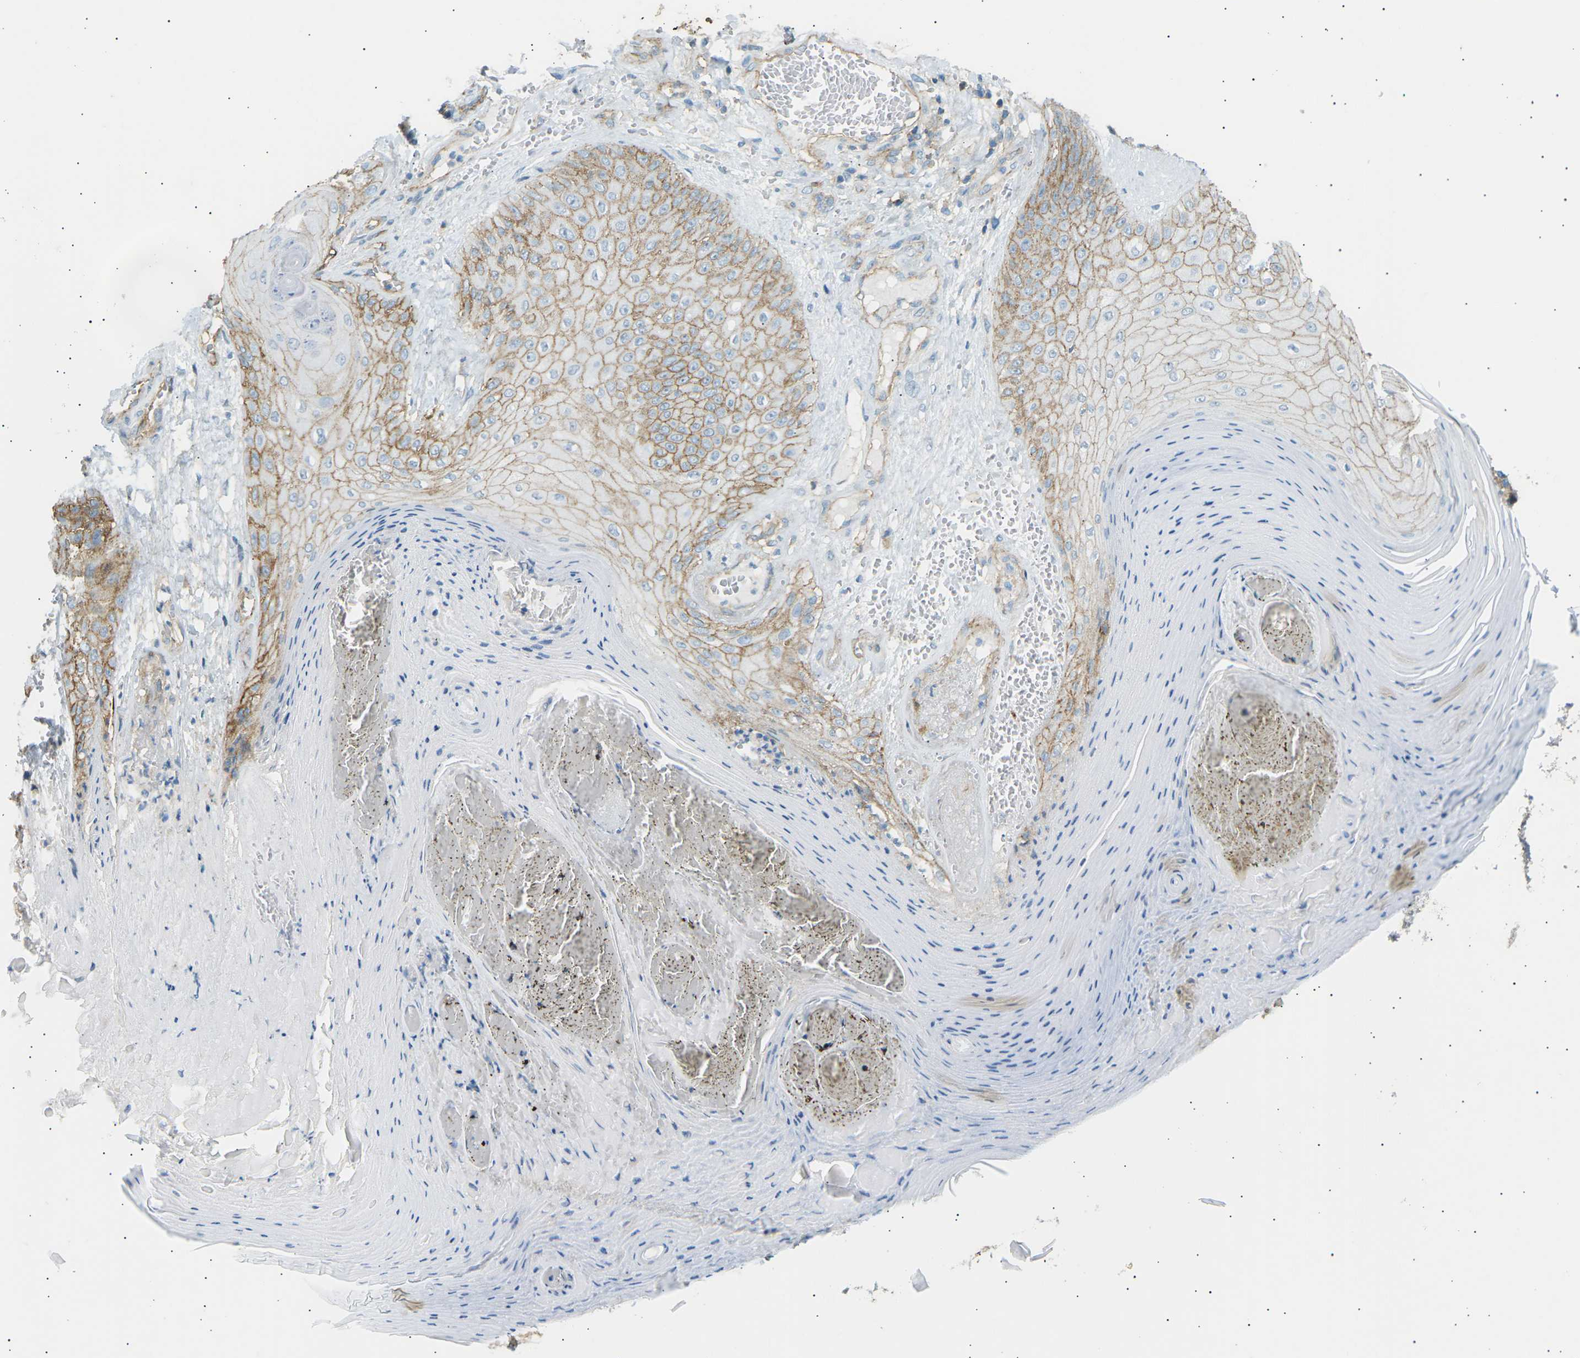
{"staining": {"intensity": "moderate", "quantity": "25%-75%", "location": "cytoplasmic/membranous"}, "tissue": "skin cancer", "cell_type": "Tumor cells", "image_type": "cancer", "snomed": [{"axis": "morphology", "description": "Squamous cell carcinoma, NOS"}, {"axis": "topography", "description": "Skin"}], "caption": "Immunohistochemical staining of skin squamous cell carcinoma reveals moderate cytoplasmic/membranous protein expression in about 25%-75% of tumor cells.", "gene": "ATP2B4", "patient": {"sex": "male", "age": 74}}